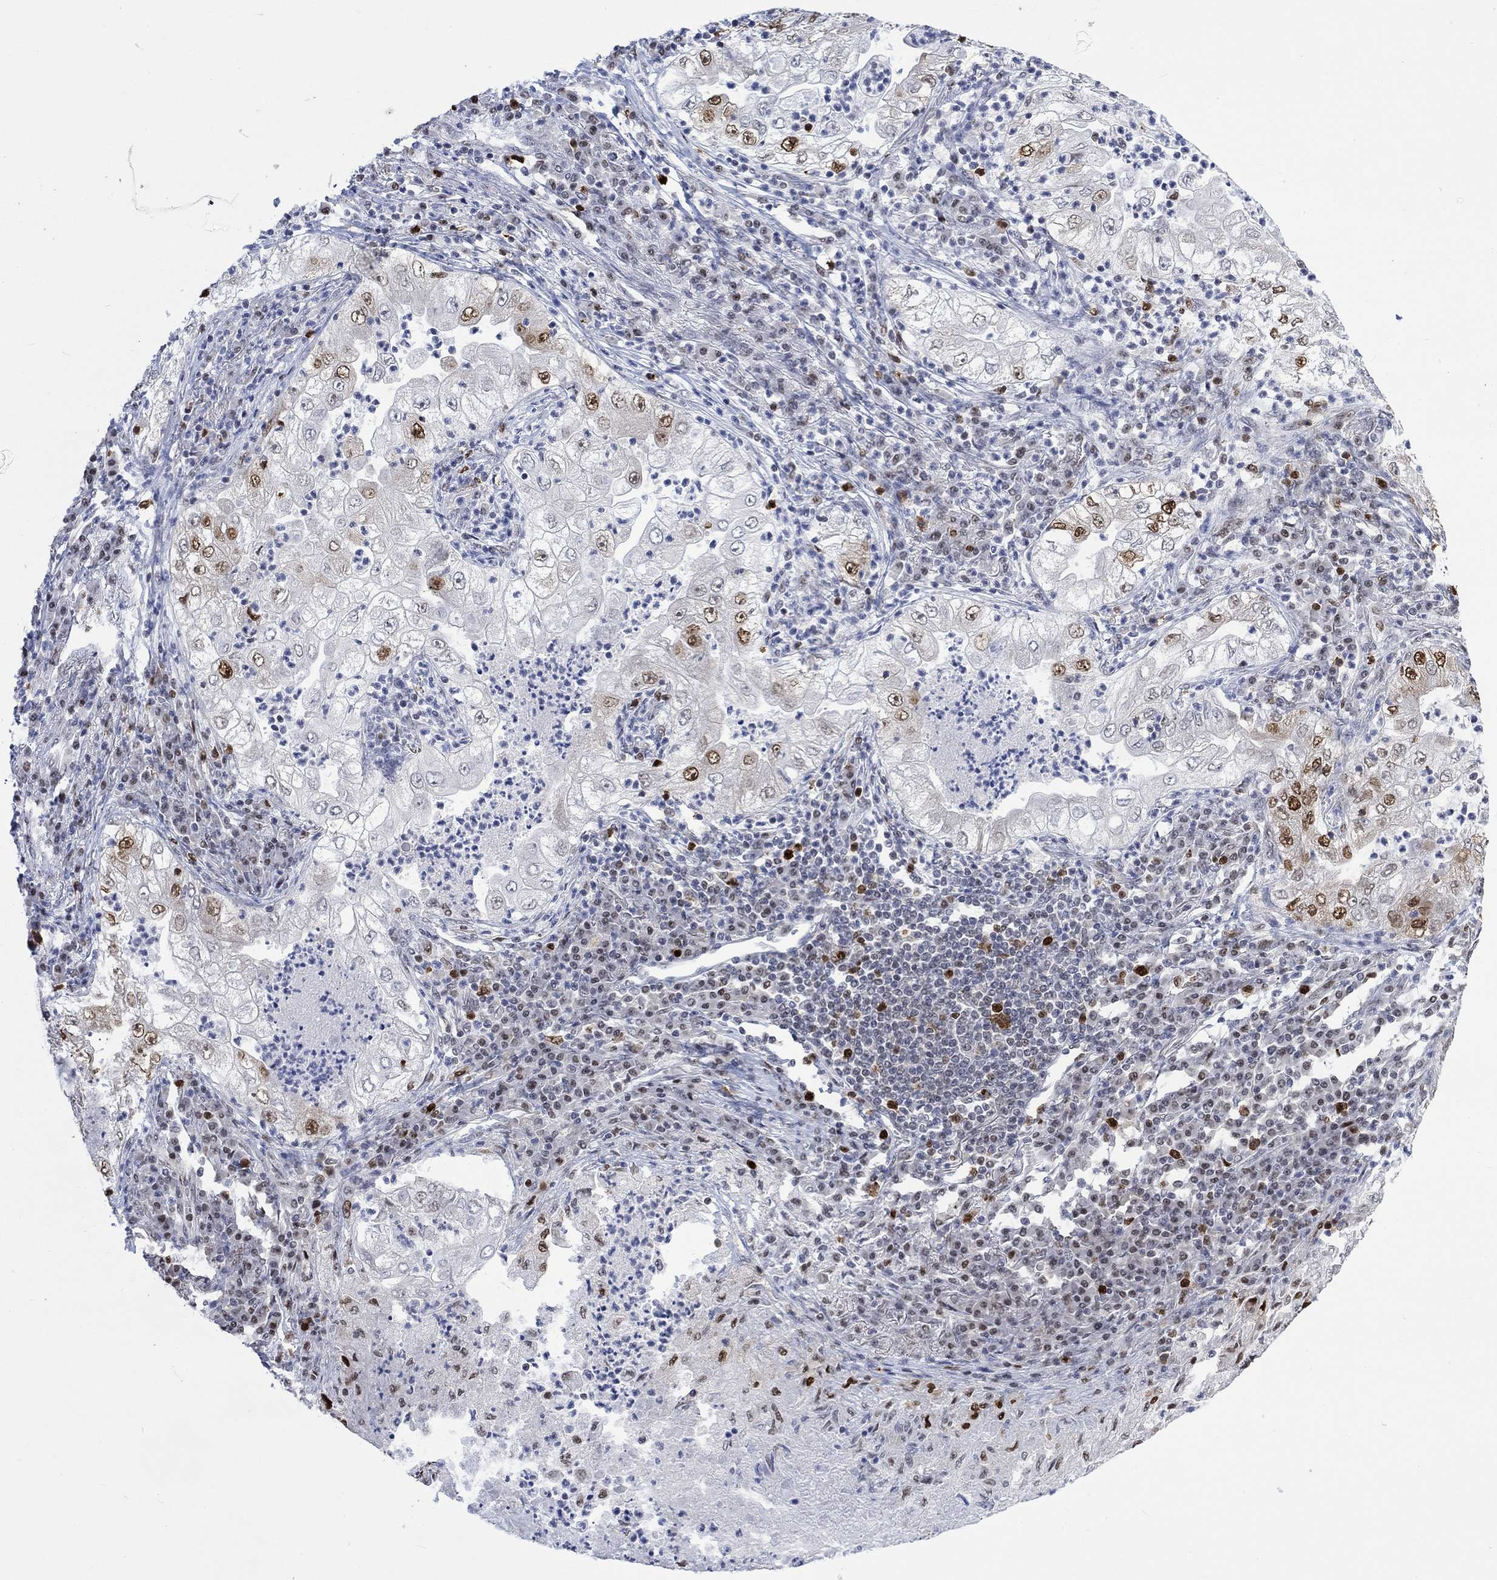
{"staining": {"intensity": "strong", "quantity": "<25%", "location": "nuclear"}, "tissue": "lung cancer", "cell_type": "Tumor cells", "image_type": "cancer", "snomed": [{"axis": "morphology", "description": "Adenocarcinoma, NOS"}, {"axis": "topography", "description": "Lung"}], "caption": "Tumor cells demonstrate medium levels of strong nuclear expression in approximately <25% of cells in human lung cancer (adenocarcinoma). Nuclei are stained in blue.", "gene": "RAD54L2", "patient": {"sex": "female", "age": 73}}